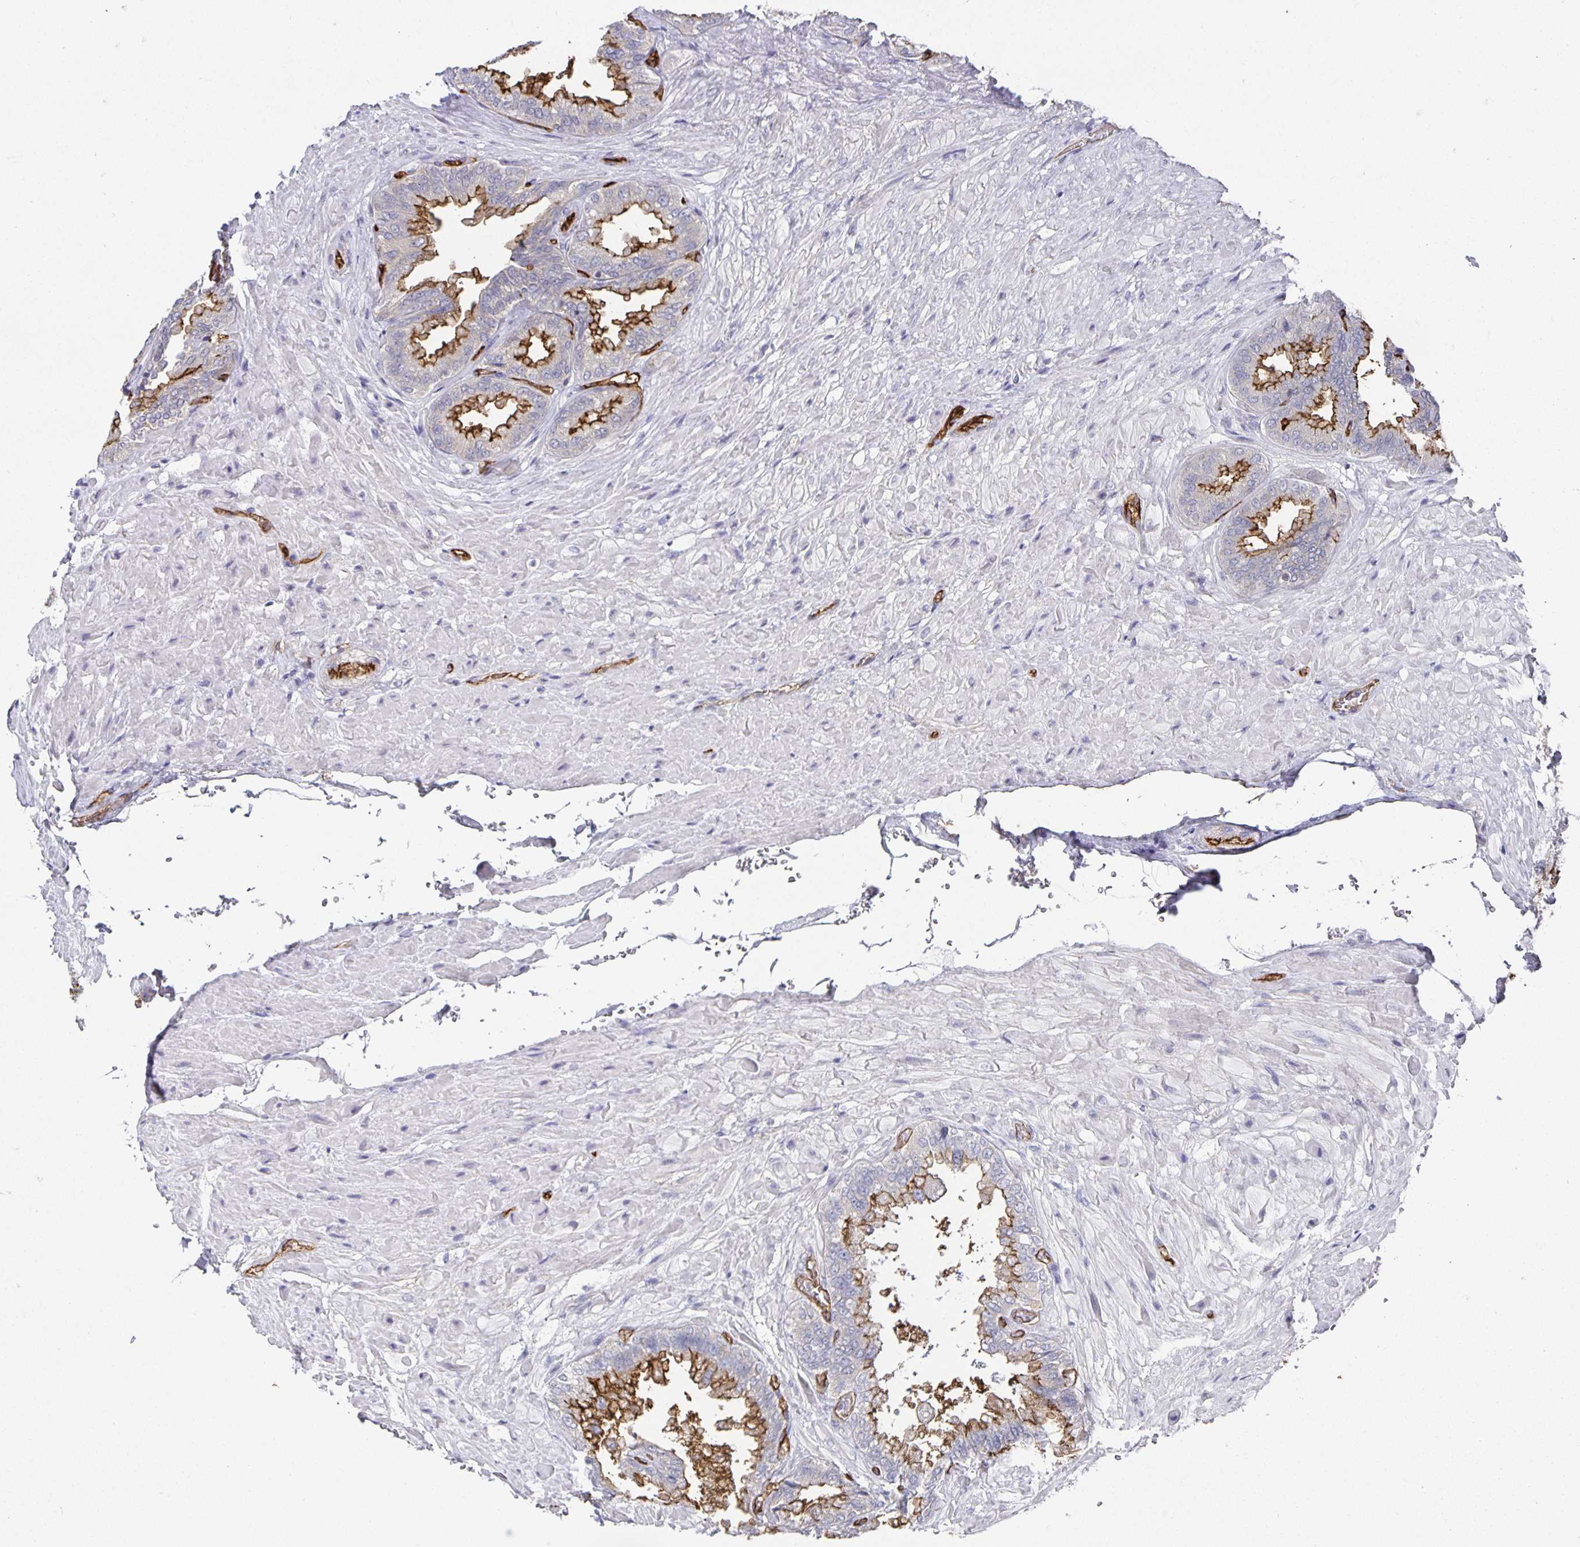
{"staining": {"intensity": "strong", "quantity": "25%-75%", "location": "cytoplasmic/membranous"}, "tissue": "seminal vesicle", "cell_type": "Glandular cells", "image_type": "normal", "snomed": [{"axis": "morphology", "description": "Normal tissue, NOS"}, {"axis": "topography", "description": "Seminal veicle"}], "caption": "Seminal vesicle stained with IHC demonstrates strong cytoplasmic/membranous expression in approximately 25%-75% of glandular cells.", "gene": "PODXL", "patient": {"sex": "male", "age": 68}}